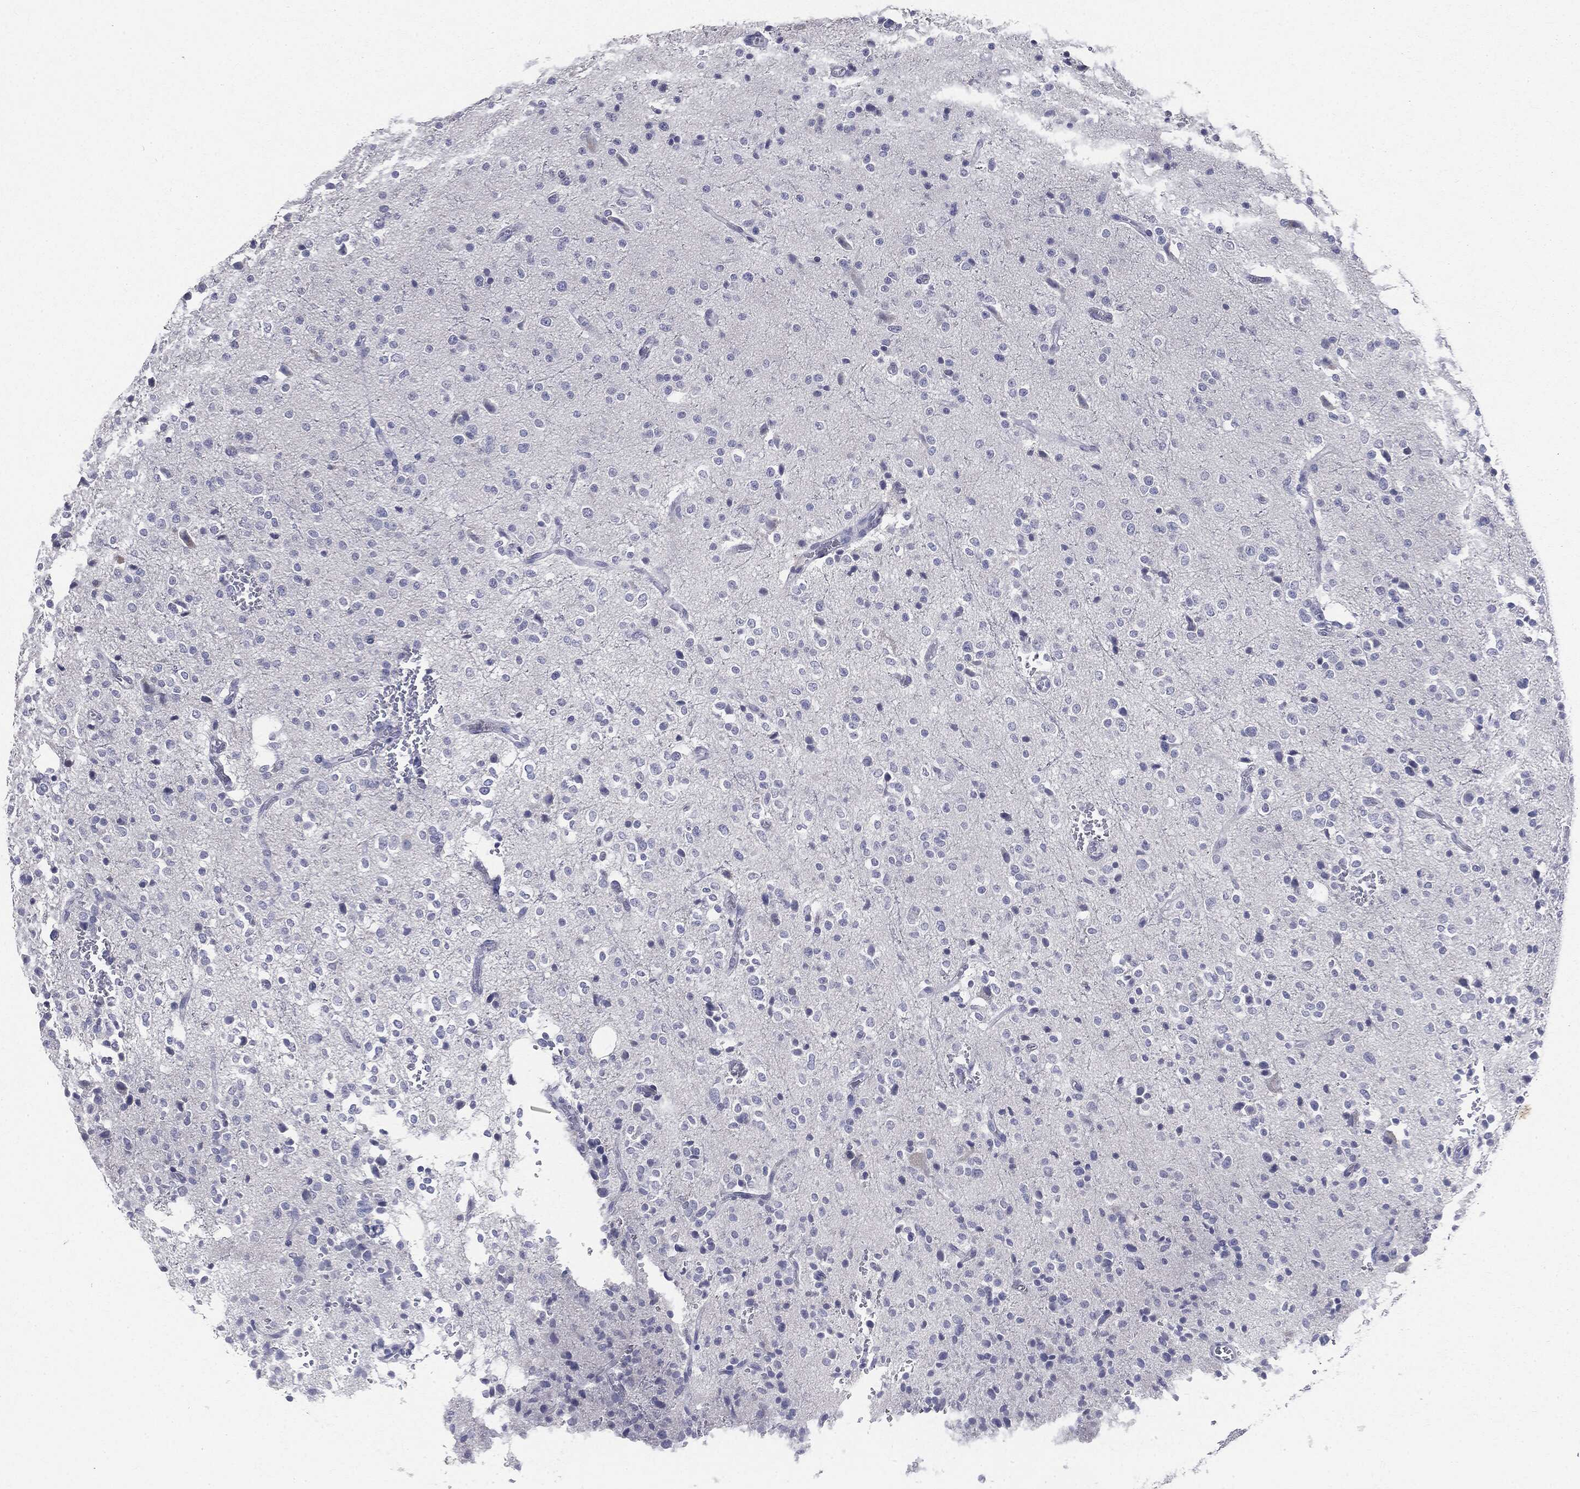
{"staining": {"intensity": "negative", "quantity": "none", "location": "none"}, "tissue": "glioma", "cell_type": "Tumor cells", "image_type": "cancer", "snomed": [{"axis": "morphology", "description": "Glioma, malignant, Low grade"}, {"axis": "topography", "description": "Brain"}], "caption": "A micrograph of glioma stained for a protein displays no brown staining in tumor cells. (DAB (3,3'-diaminobenzidine) immunohistochemistry (IHC), high magnification).", "gene": "CGB1", "patient": {"sex": "male", "age": 41}}